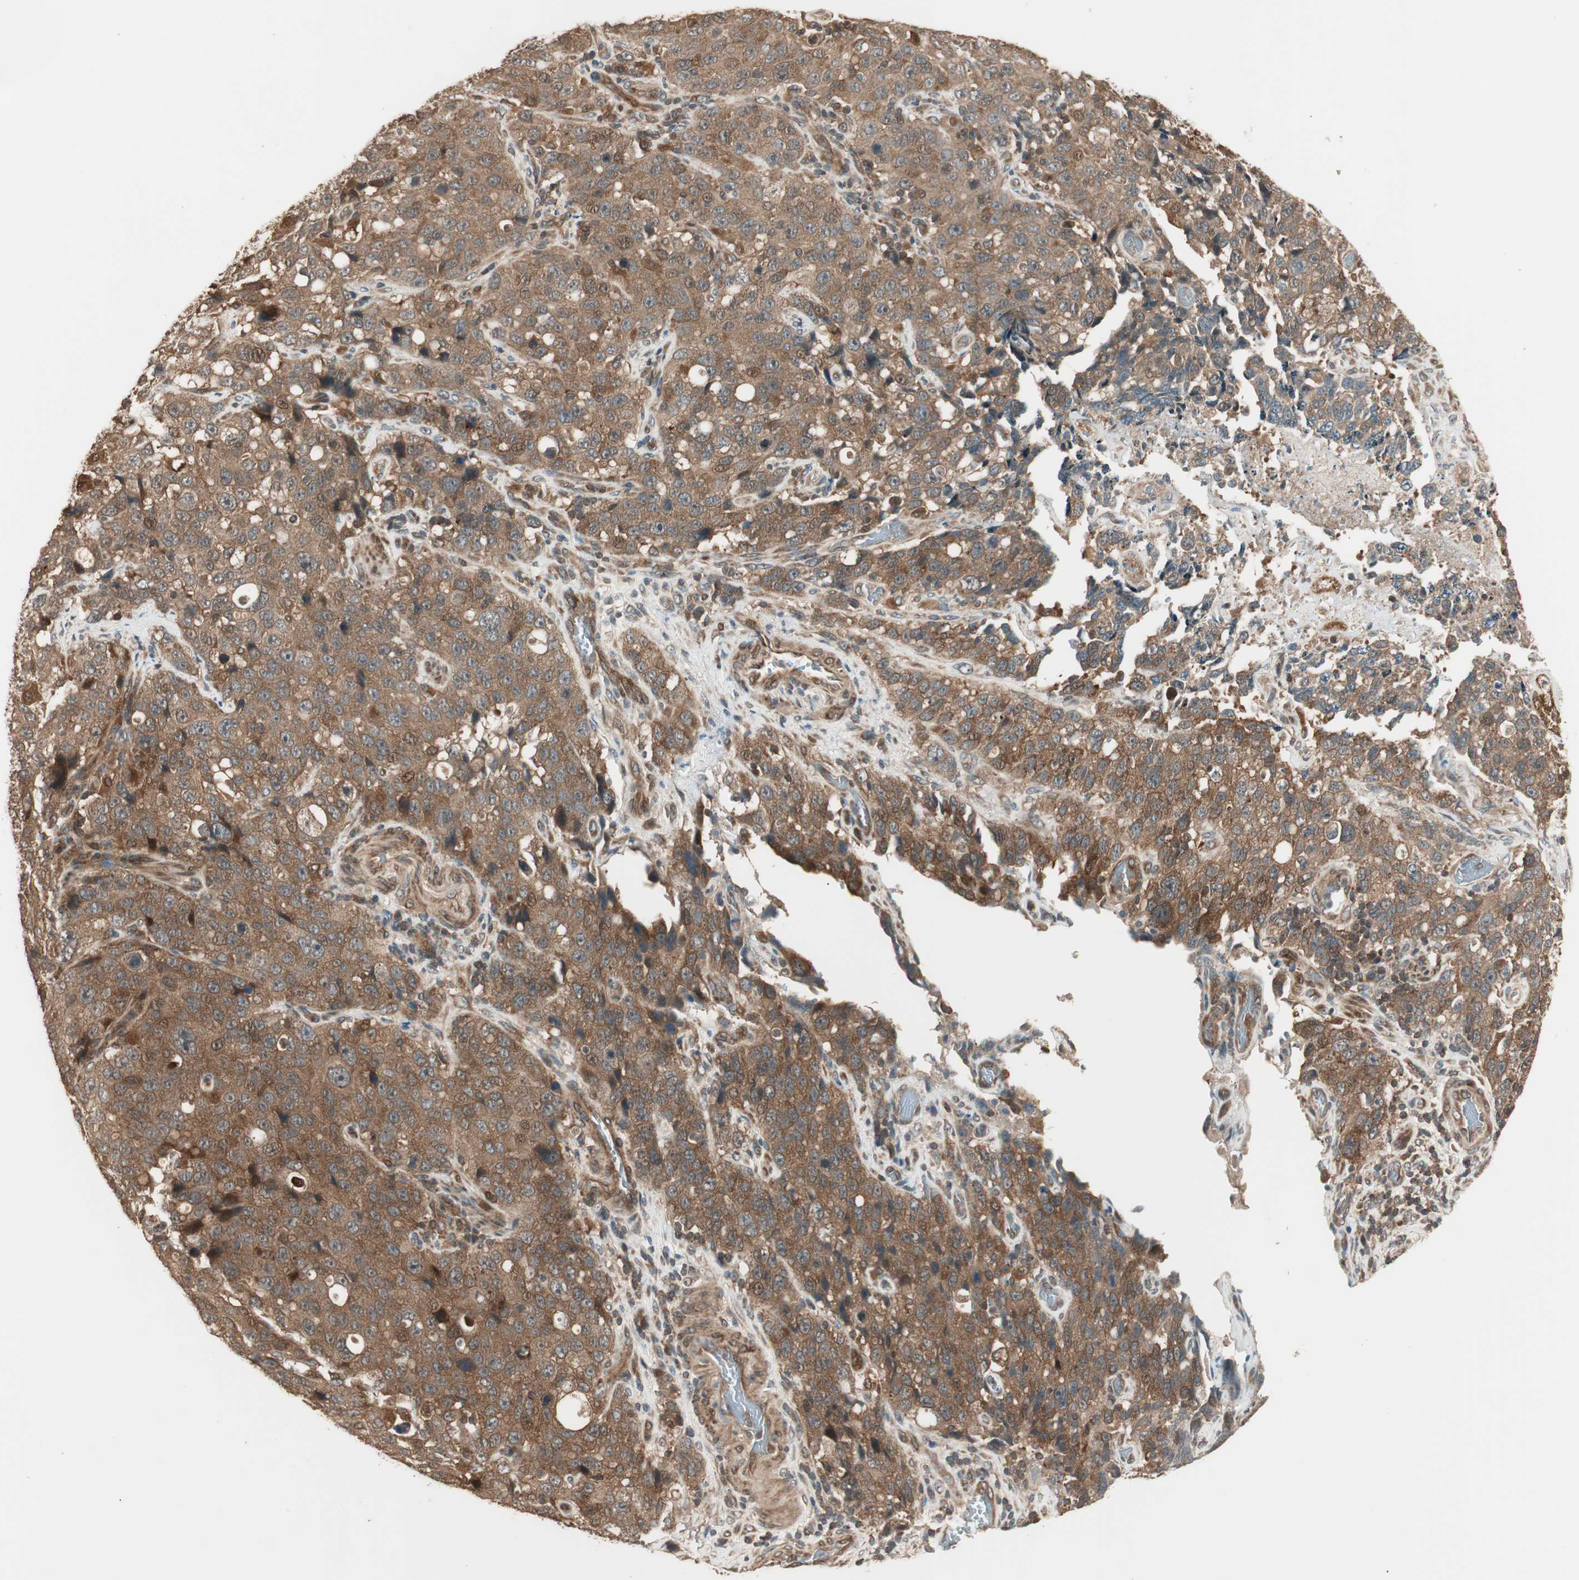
{"staining": {"intensity": "moderate", "quantity": ">75%", "location": "cytoplasmic/membranous"}, "tissue": "stomach cancer", "cell_type": "Tumor cells", "image_type": "cancer", "snomed": [{"axis": "morphology", "description": "Normal tissue, NOS"}, {"axis": "morphology", "description": "Adenocarcinoma, NOS"}, {"axis": "topography", "description": "Stomach"}], "caption": "Brown immunohistochemical staining in human stomach adenocarcinoma reveals moderate cytoplasmic/membranous staining in approximately >75% of tumor cells.", "gene": "CNOT4", "patient": {"sex": "male", "age": 48}}